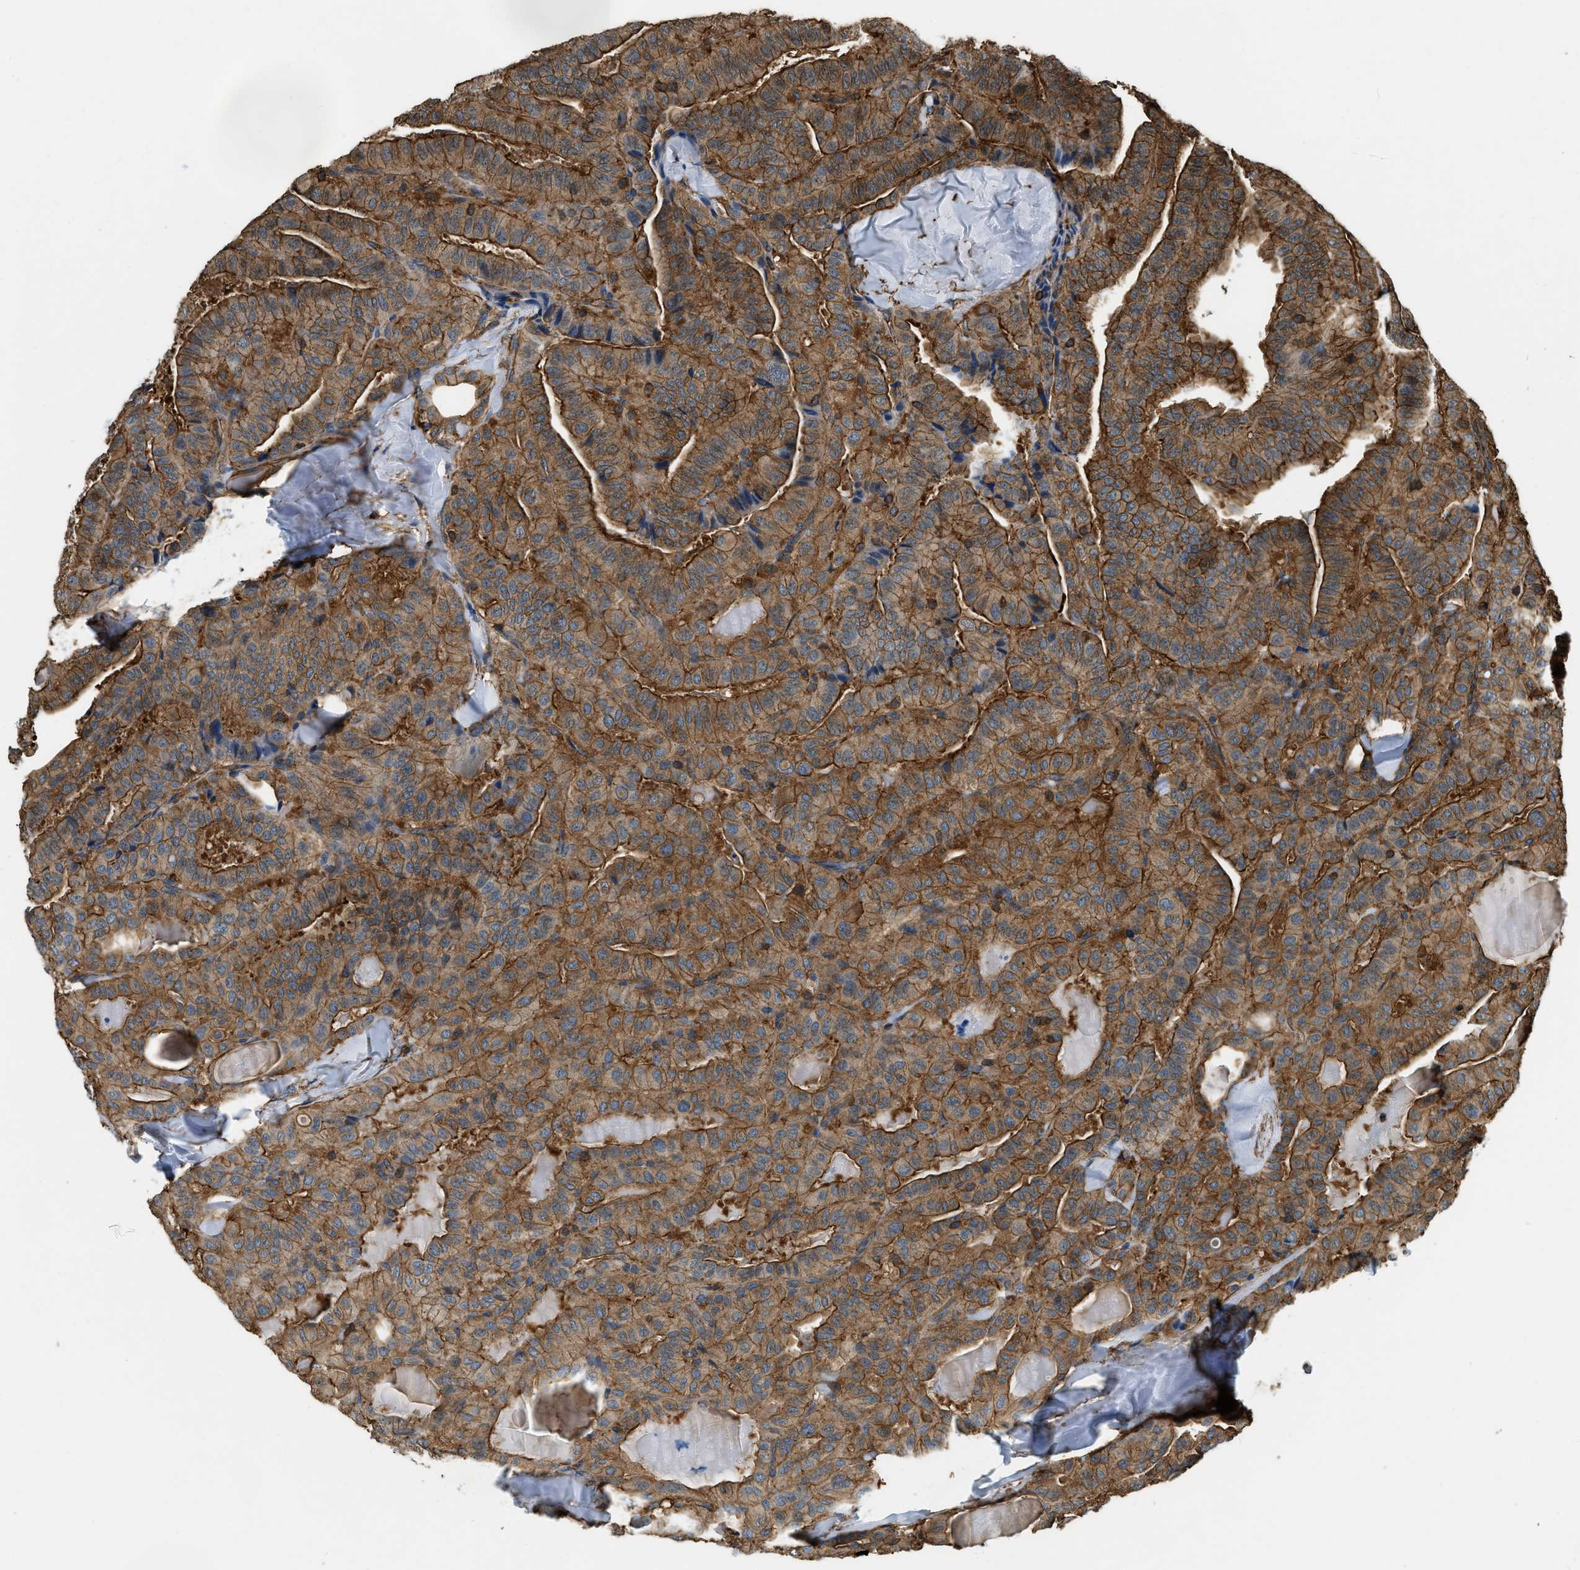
{"staining": {"intensity": "strong", "quantity": ">75%", "location": "cytoplasmic/membranous,nuclear"}, "tissue": "thyroid cancer", "cell_type": "Tumor cells", "image_type": "cancer", "snomed": [{"axis": "morphology", "description": "Papillary adenocarcinoma, NOS"}, {"axis": "topography", "description": "Thyroid gland"}], "caption": "This micrograph displays thyroid papillary adenocarcinoma stained with immunohistochemistry (IHC) to label a protein in brown. The cytoplasmic/membranous and nuclear of tumor cells show strong positivity for the protein. Nuclei are counter-stained blue.", "gene": "YARS1", "patient": {"sex": "male", "age": 77}}